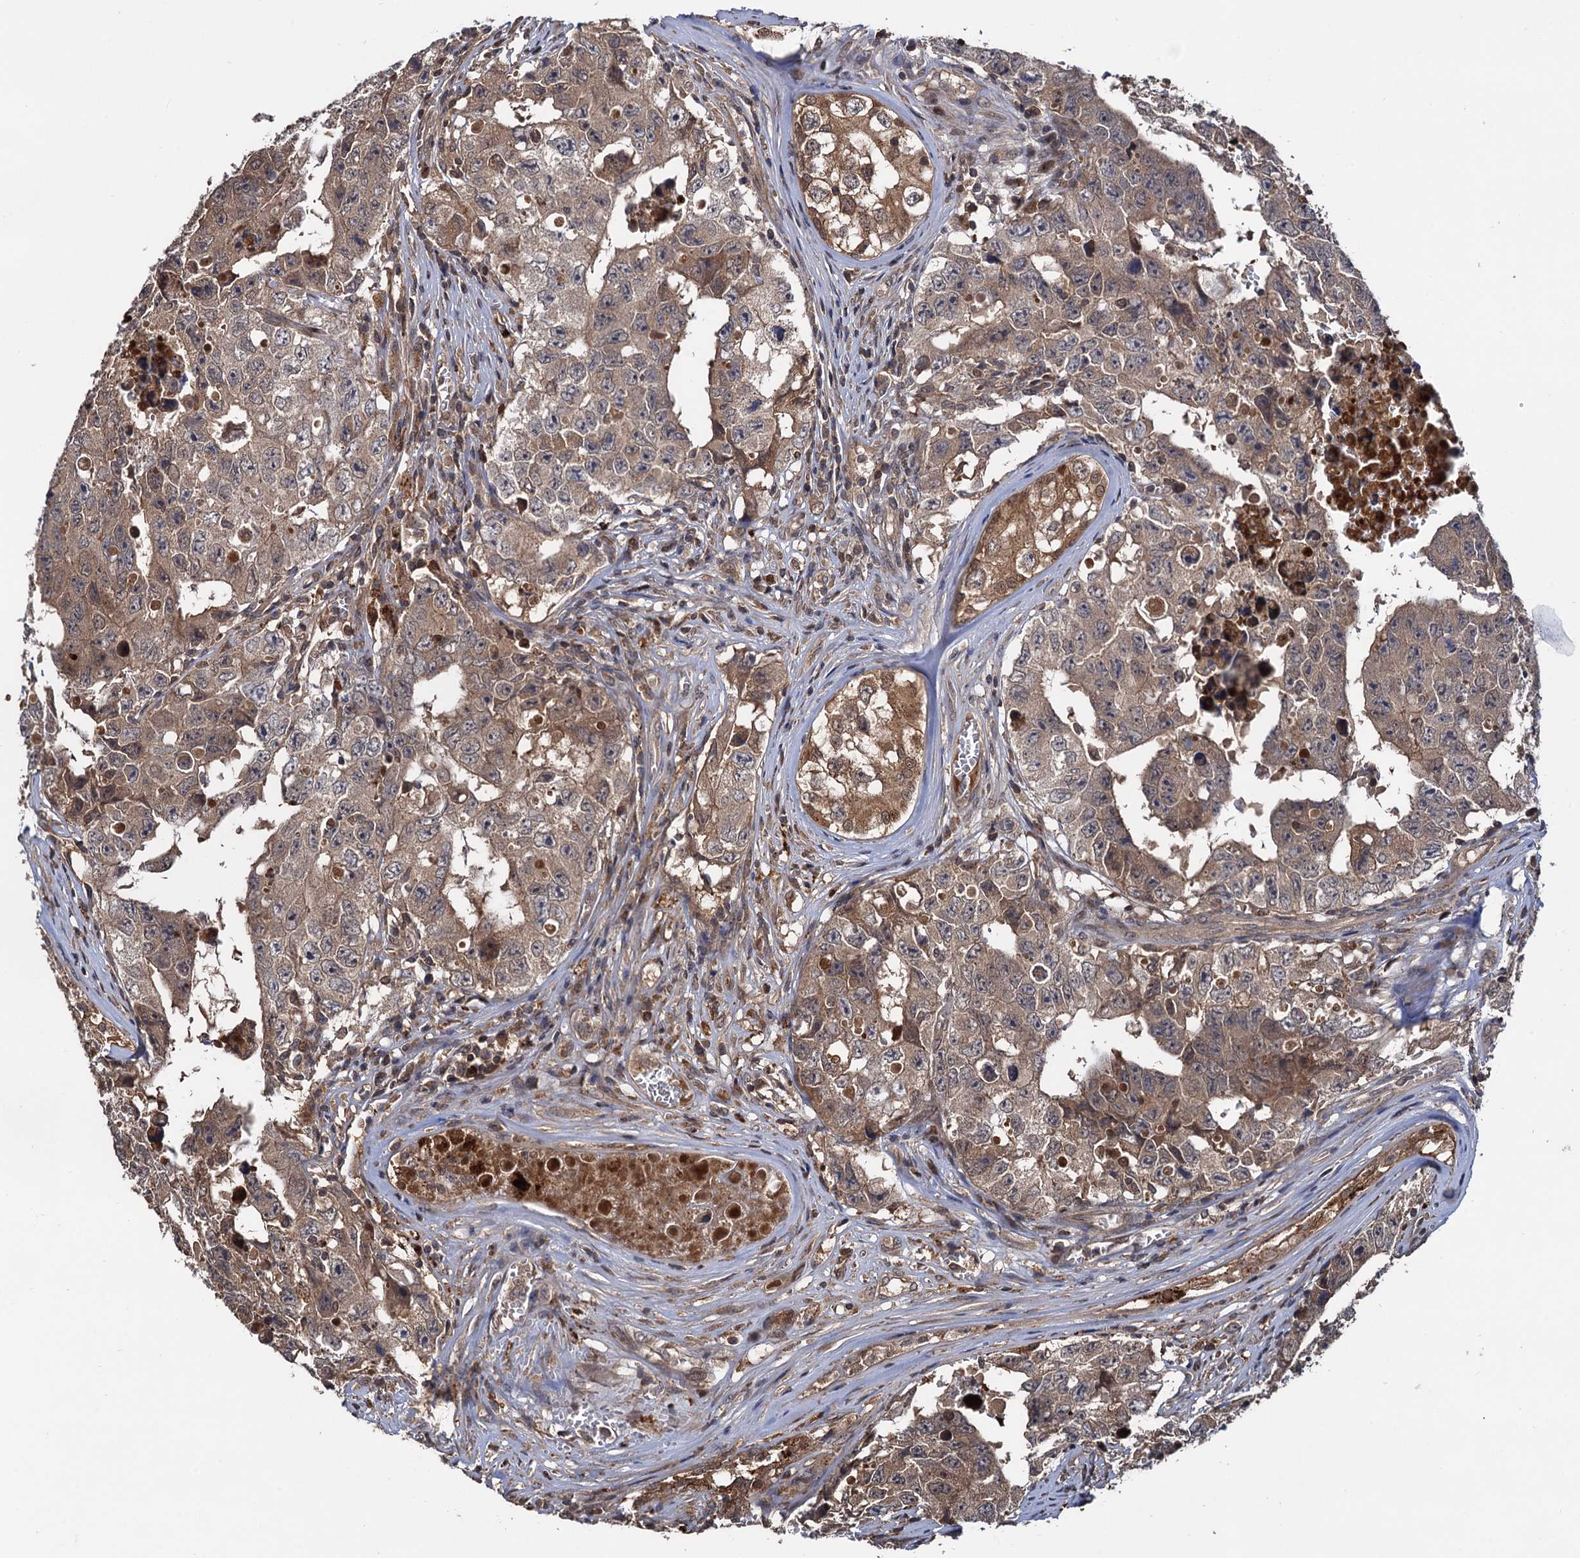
{"staining": {"intensity": "weak", "quantity": ">75%", "location": "cytoplasmic/membranous"}, "tissue": "testis cancer", "cell_type": "Tumor cells", "image_type": "cancer", "snomed": [{"axis": "morphology", "description": "Carcinoma, Embryonal, NOS"}, {"axis": "topography", "description": "Testis"}], "caption": "This histopathology image reveals immunohistochemistry staining of testis cancer, with low weak cytoplasmic/membranous positivity in about >75% of tumor cells.", "gene": "SELENOP", "patient": {"sex": "male", "age": 17}}